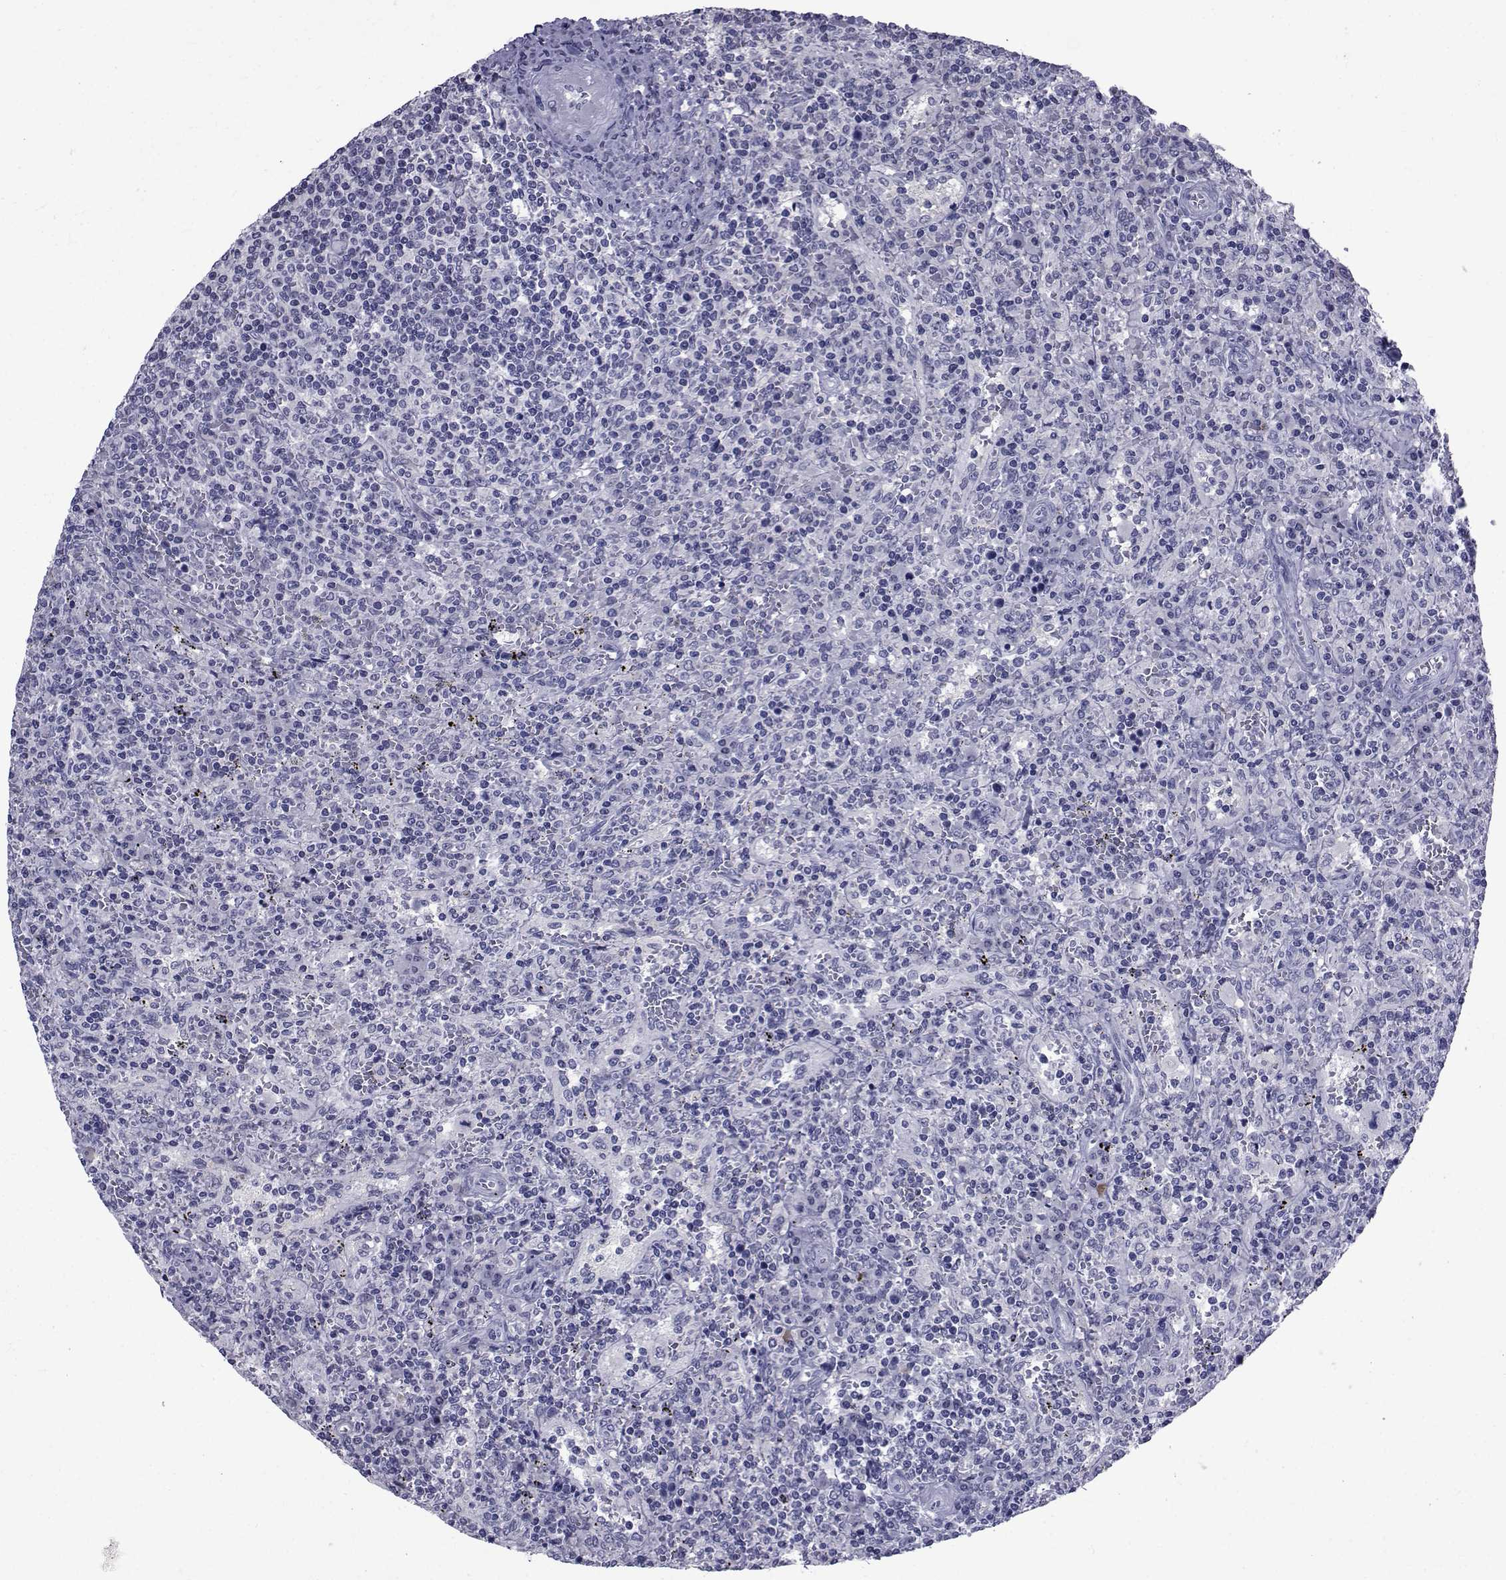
{"staining": {"intensity": "negative", "quantity": "none", "location": "none"}, "tissue": "lymphoma", "cell_type": "Tumor cells", "image_type": "cancer", "snomed": [{"axis": "morphology", "description": "Malignant lymphoma, non-Hodgkin's type, Low grade"}, {"axis": "topography", "description": "Spleen"}], "caption": "There is no significant expression in tumor cells of lymphoma.", "gene": "SEMA5B", "patient": {"sex": "male", "age": 62}}